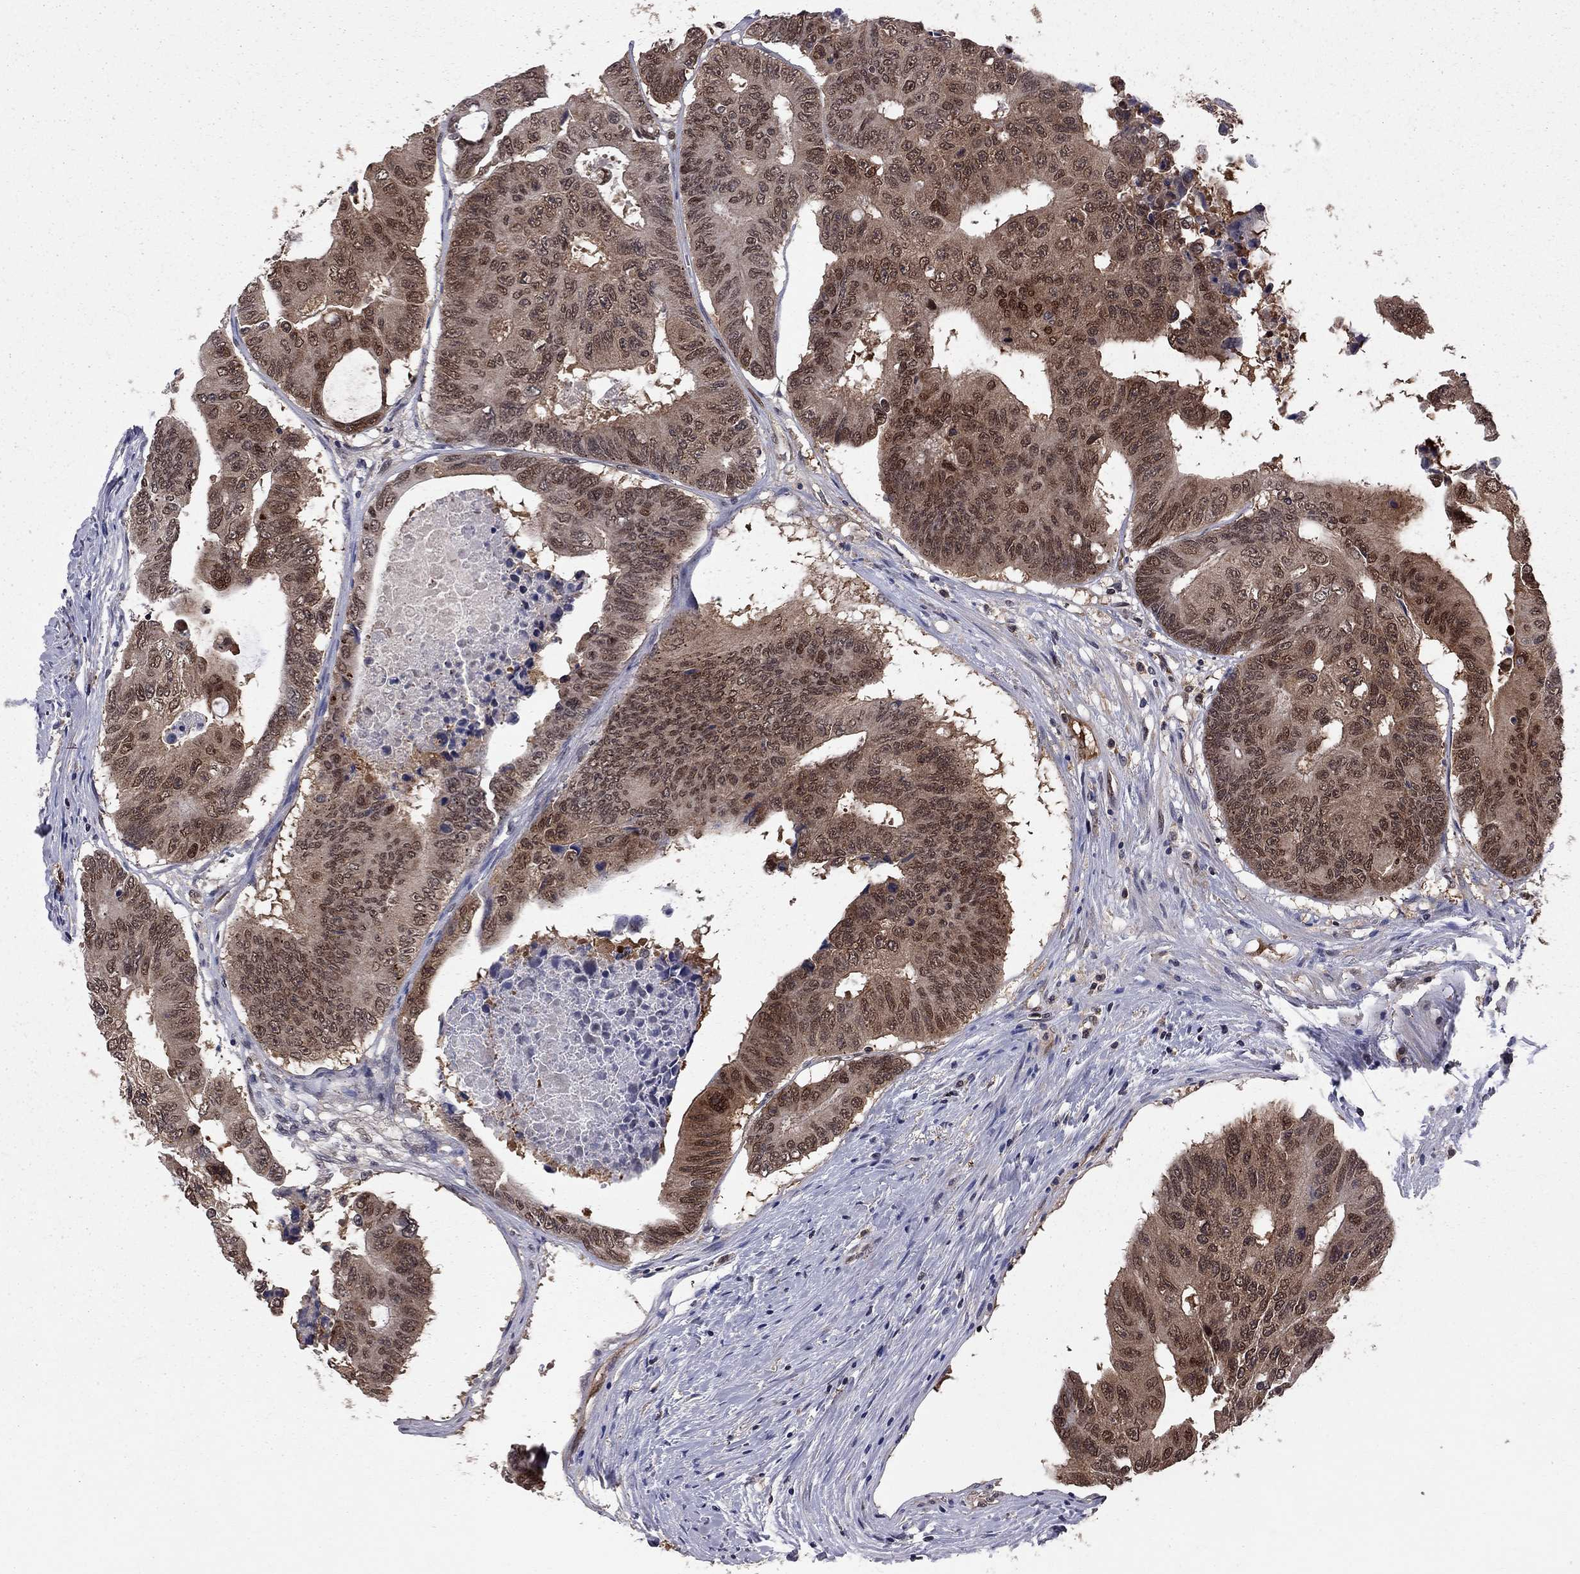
{"staining": {"intensity": "moderate", "quantity": "25%-75%", "location": "nuclear"}, "tissue": "colorectal cancer", "cell_type": "Tumor cells", "image_type": "cancer", "snomed": [{"axis": "morphology", "description": "Adenocarcinoma, NOS"}, {"axis": "topography", "description": "Rectum"}], "caption": "A brown stain highlights moderate nuclear positivity of a protein in colorectal adenocarcinoma tumor cells.", "gene": "SAP30L", "patient": {"sex": "male", "age": 59}}